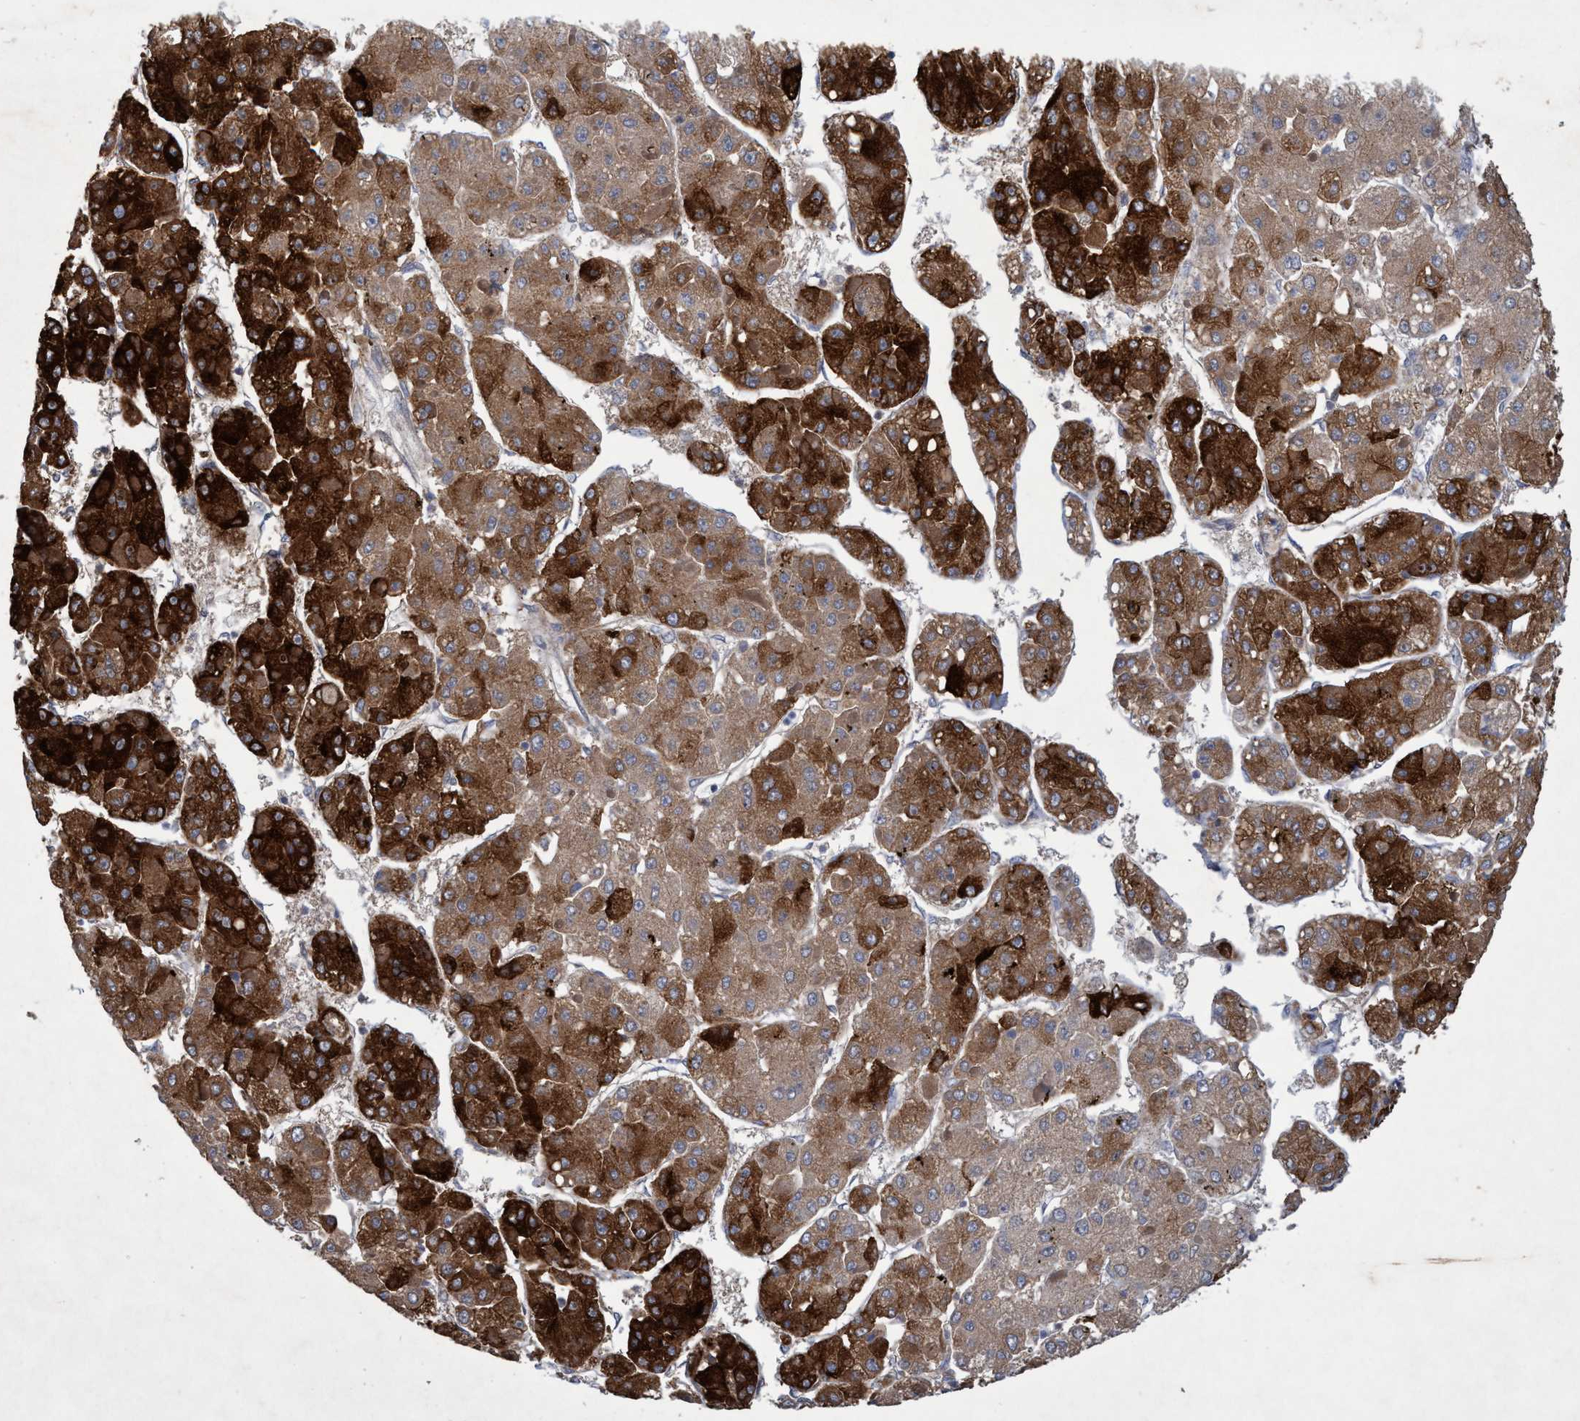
{"staining": {"intensity": "strong", "quantity": "25%-75%", "location": "cytoplasmic/membranous"}, "tissue": "liver cancer", "cell_type": "Tumor cells", "image_type": "cancer", "snomed": [{"axis": "morphology", "description": "Carcinoma, Hepatocellular, NOS"}, {"axis": "topography", "description": "Liver"}], "caption": "Tumor cells reveal high levels of strong cytoplasmic/membranous positivity in approximately 25%-75% of cells in human liver hepatocellular carcinoma.", "gene": "ZNF677", "patient": {"sex": "female", "age": 73}}